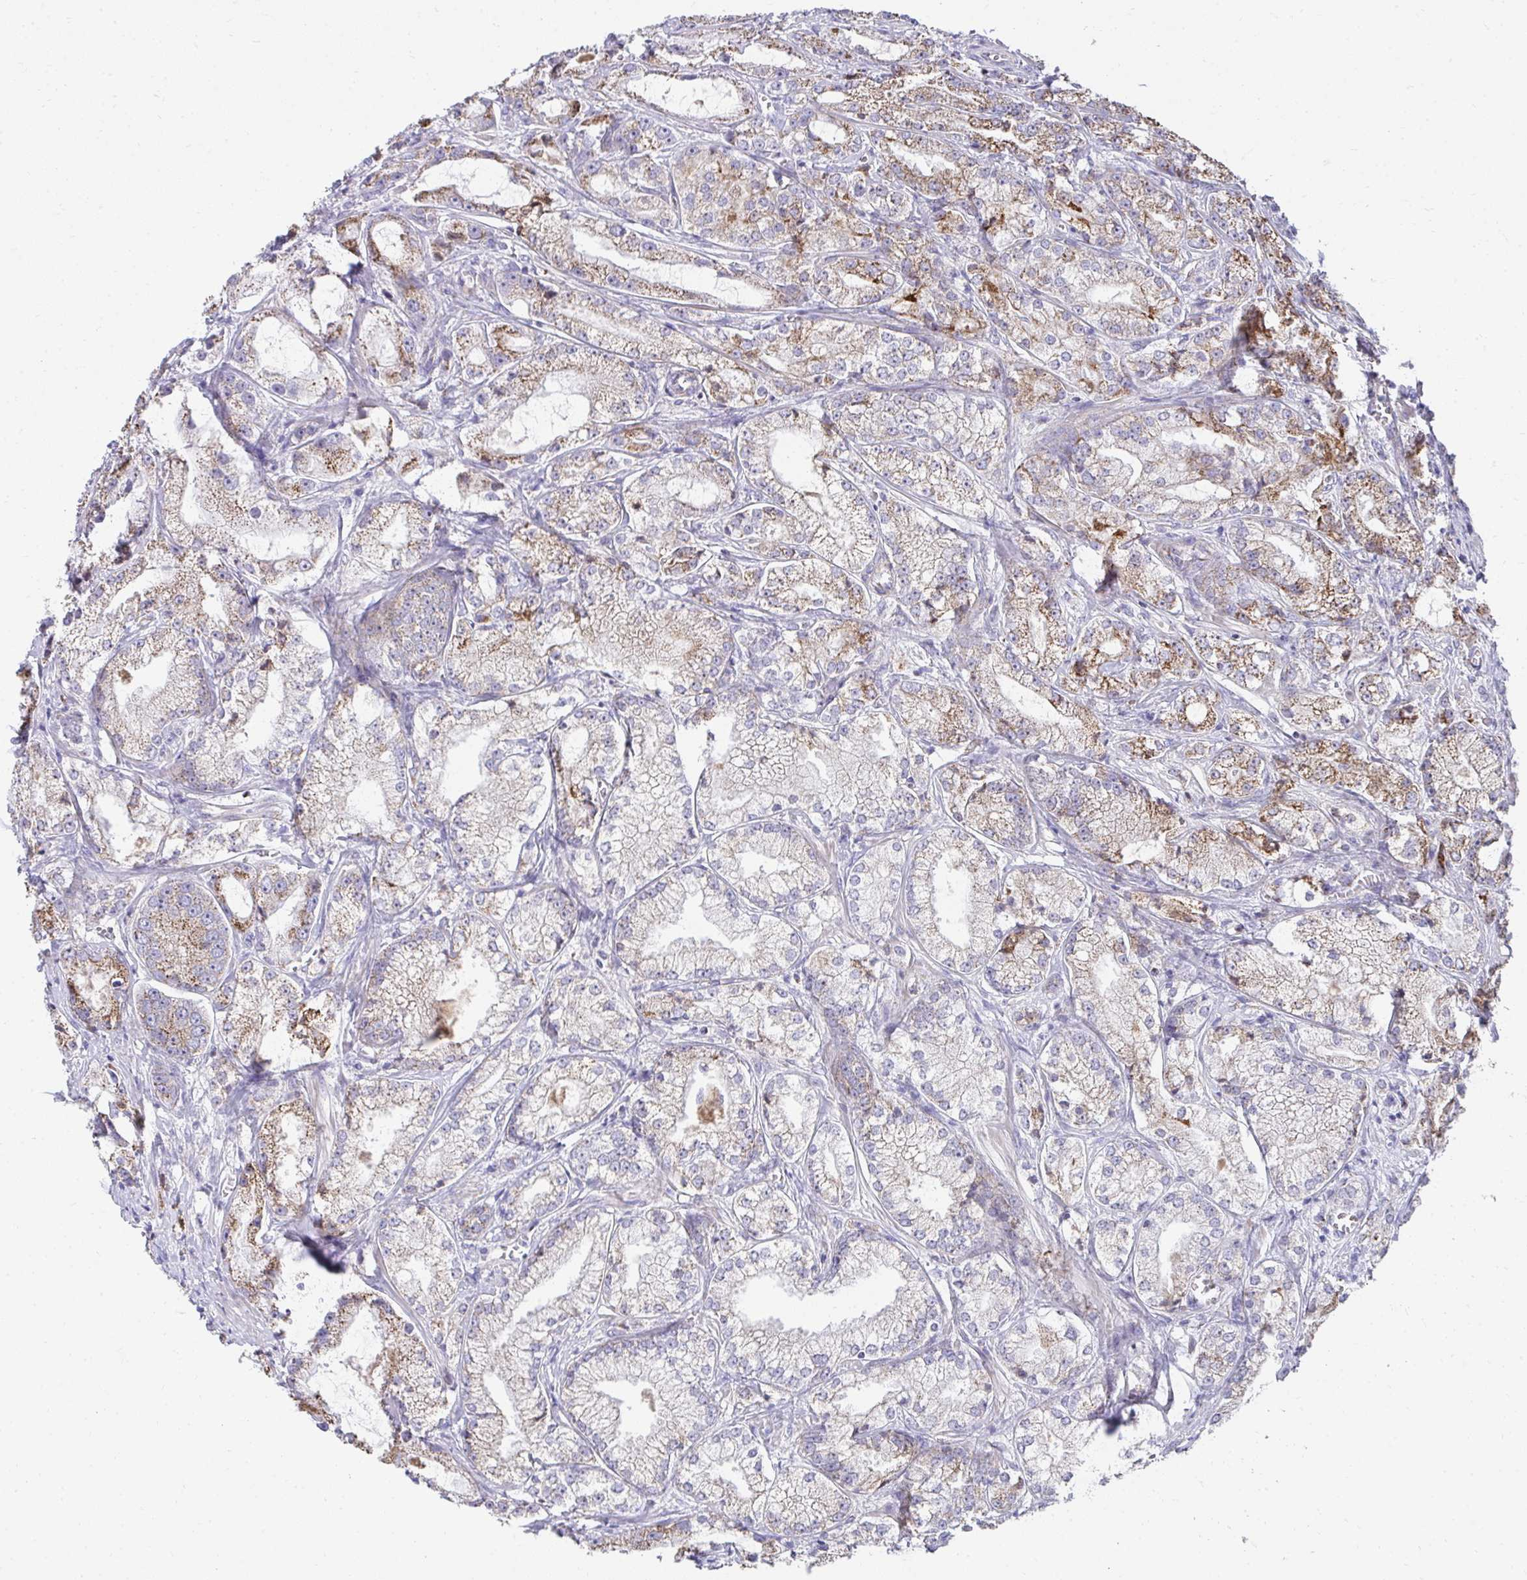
{"staining": {"intensity": "moderate", "quantity": "25%-75%", "location": "cytoplasmic/membranous"}, "tissue": "prostate cancer", "cell_type": "Tumor cells", "image_type": "cancer", "snomed": [{"axis": "morphology", "description": "Adenocarcinoma, High grade"}, {"axis": "topography", "description": "Prostate"}], "caption": "Immunohistochemical staining of prostate cancer (adenocarcinoma (high-grade)) shows moderate cytoplasmic/membranous protein positivity in approximately 25%-75% of tumor cells.", "gene": "PRRG3", "patient": {"sex": "male", "age": 64}}